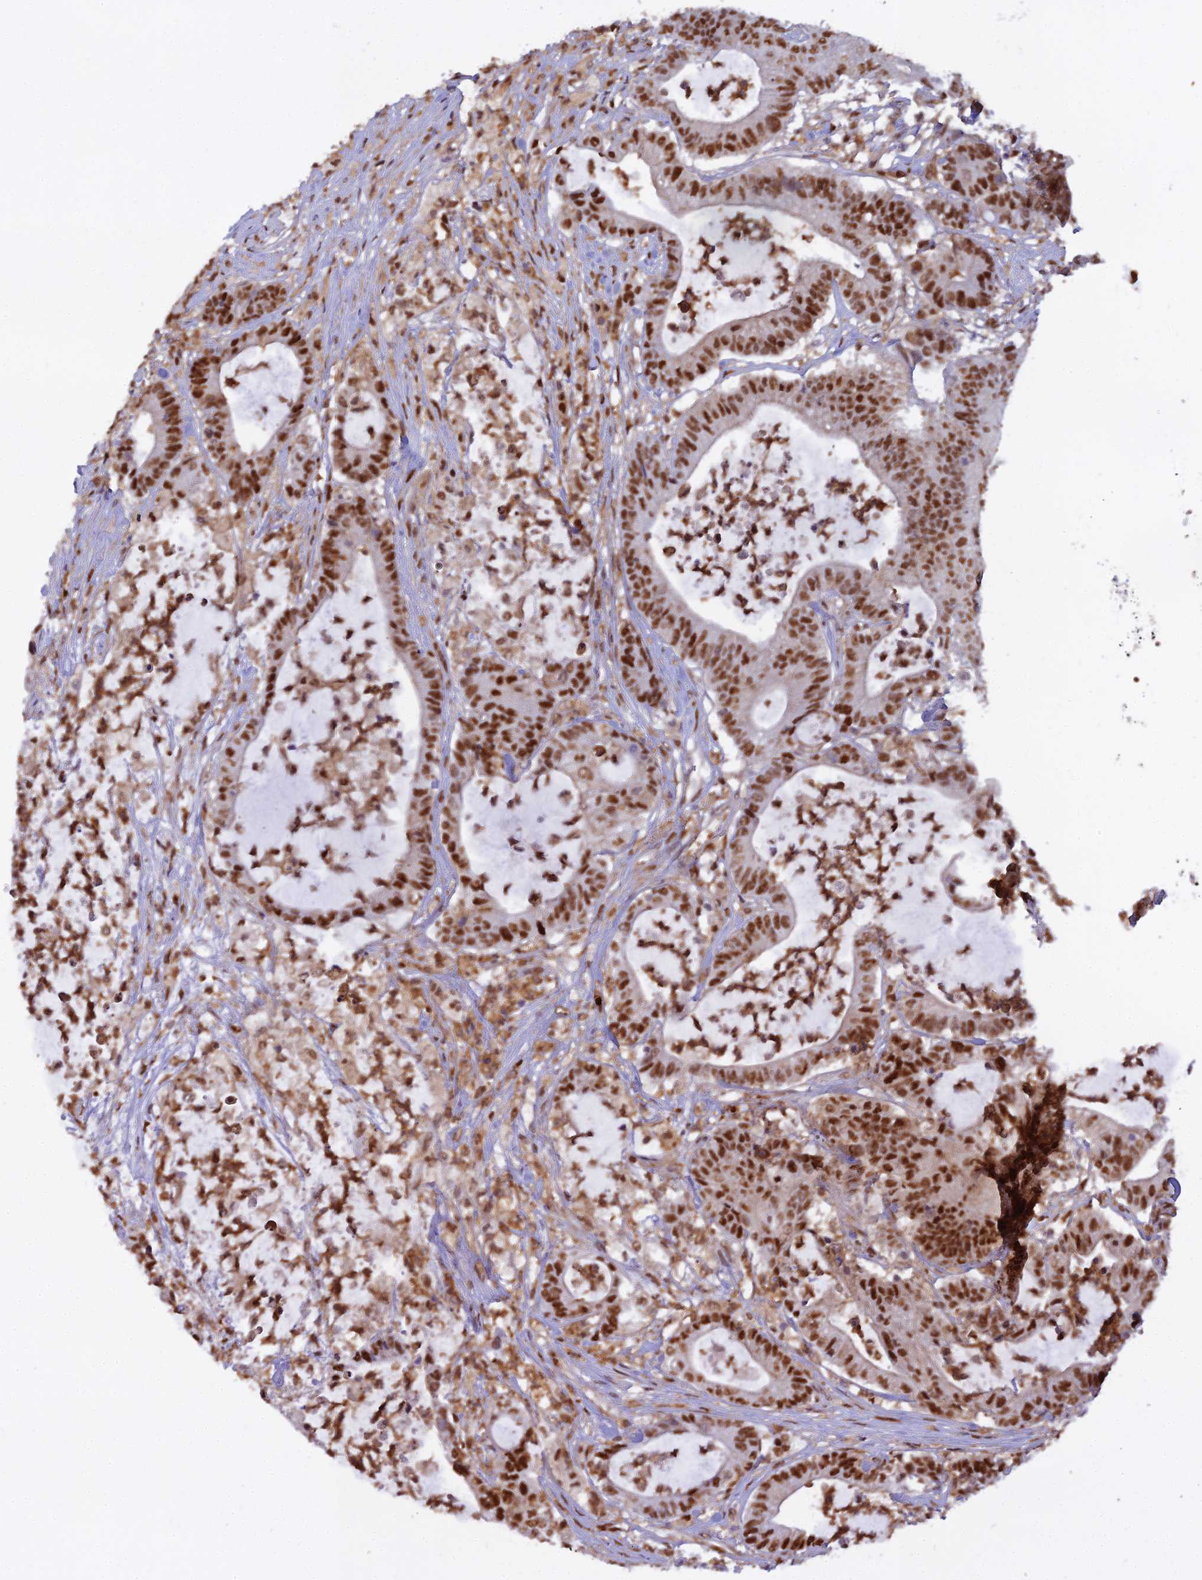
{"staining": {"intensity": "strong", "quantity": ">75%", "location": "nuclear"}, "tissue": "colorectal cancer", "cell_type": "Tumor cells", "image_type": "cancer", "snomed": [{"axis": "morphology", "description": "Adenocarcinoma, NOS"}, {"axis": "topography", "description": "Colon"}], "caption": "This is a photomicrograph of immunohistochemistry staining of colorectal cancer, which shows strong expression in the nuclear of tumor cells.", "gene": "NPEPL1", "patient": {"sex": "female", "age": 84}}